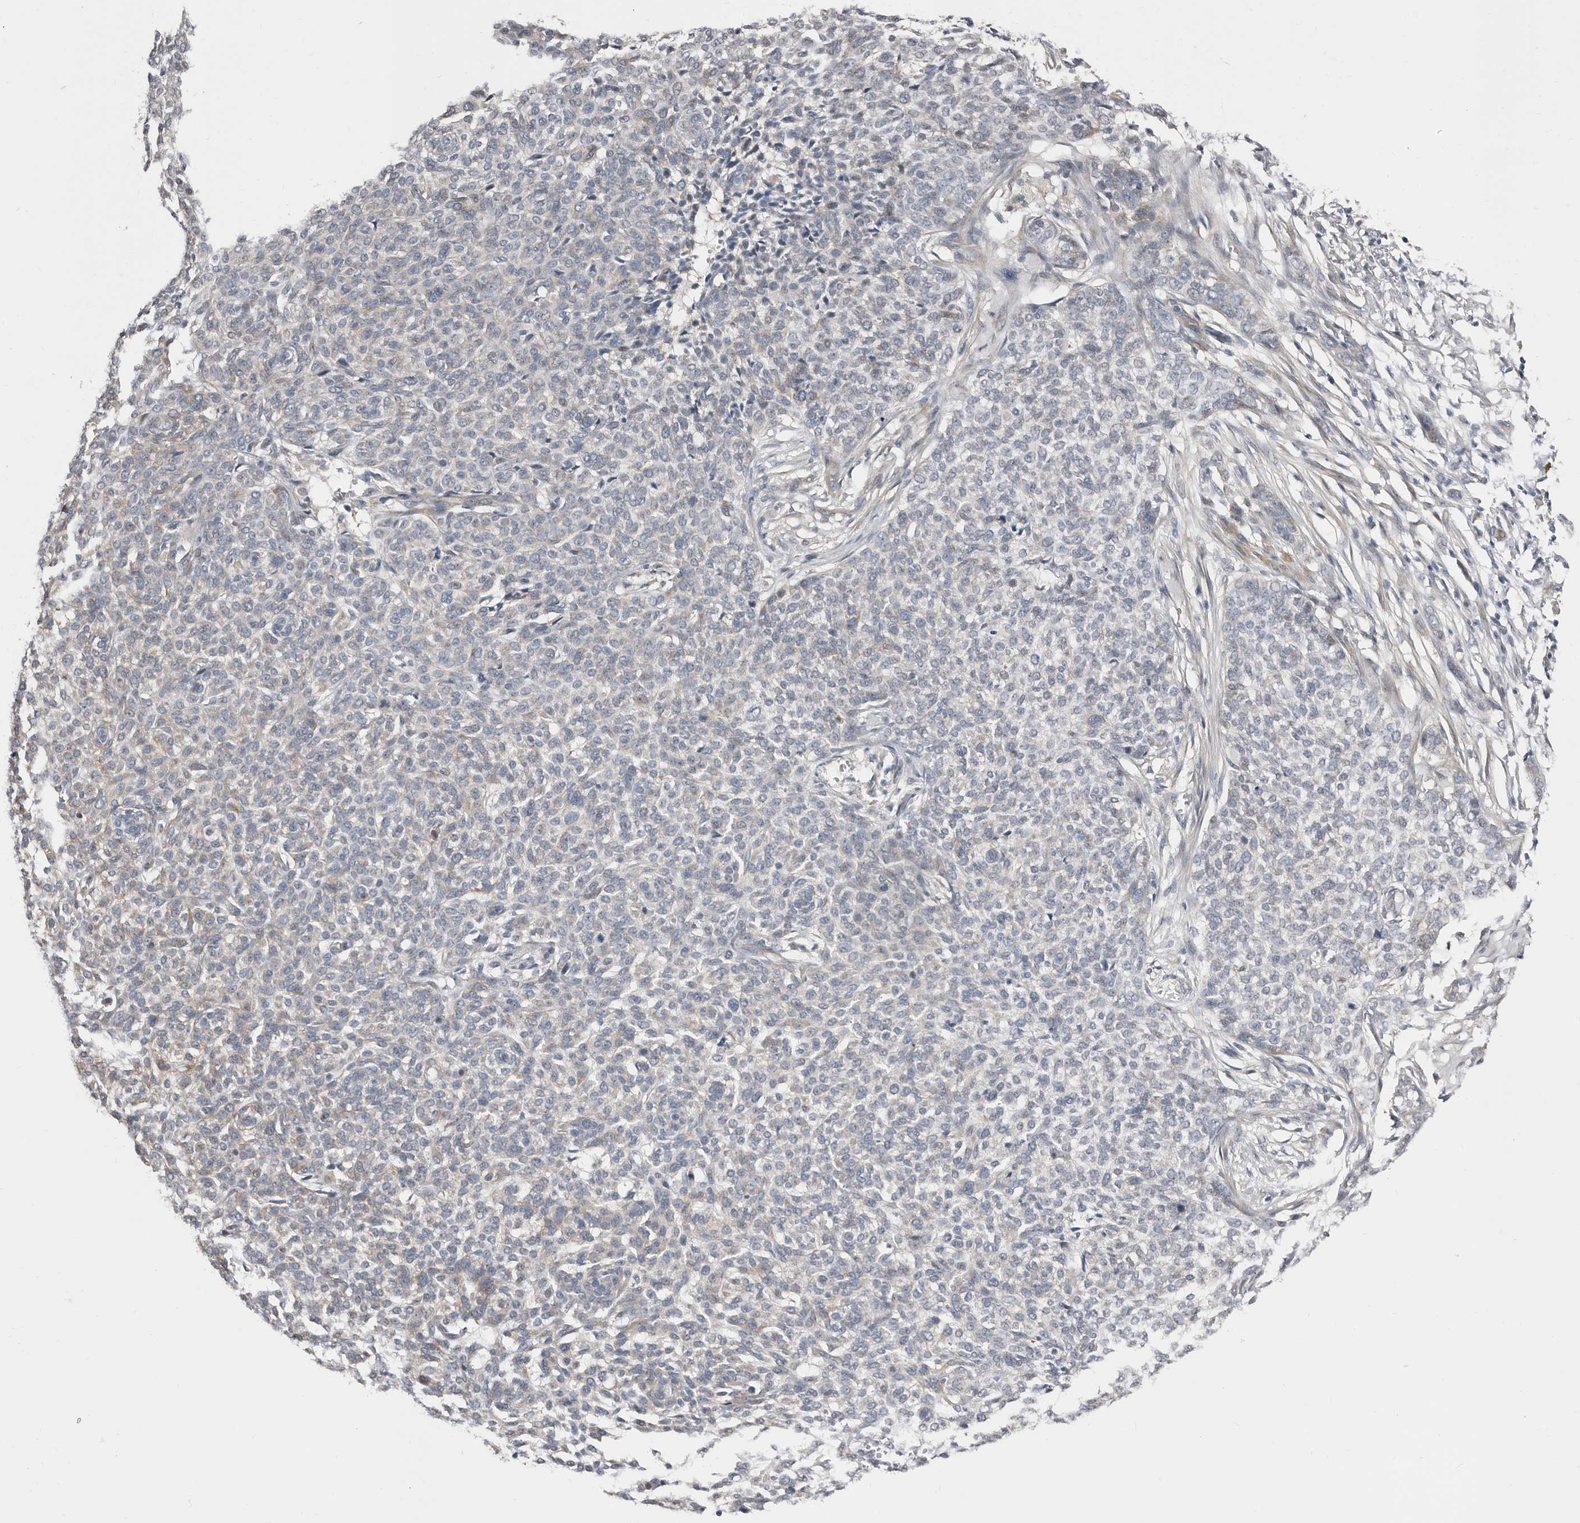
{"staining": {"intensity": "negative", "quantity": "none", "location": "none"}, "tissue": "skin cancer", "cell_type": "Tumor cells", "image_type": "cancer", "snomed": [{"axis": "morphology", "description": "Basal cell carcinoma"}, {"axis": "topography", "description": "Skin"}], "caption": "Human skin cancer (basal cell carcinoma) stained for a protein using immunohistochemistry (IHC) displays no expression in tumor cells.", "gene": "ASRGL1", "patient": {"sex": "male", "age": 85}}